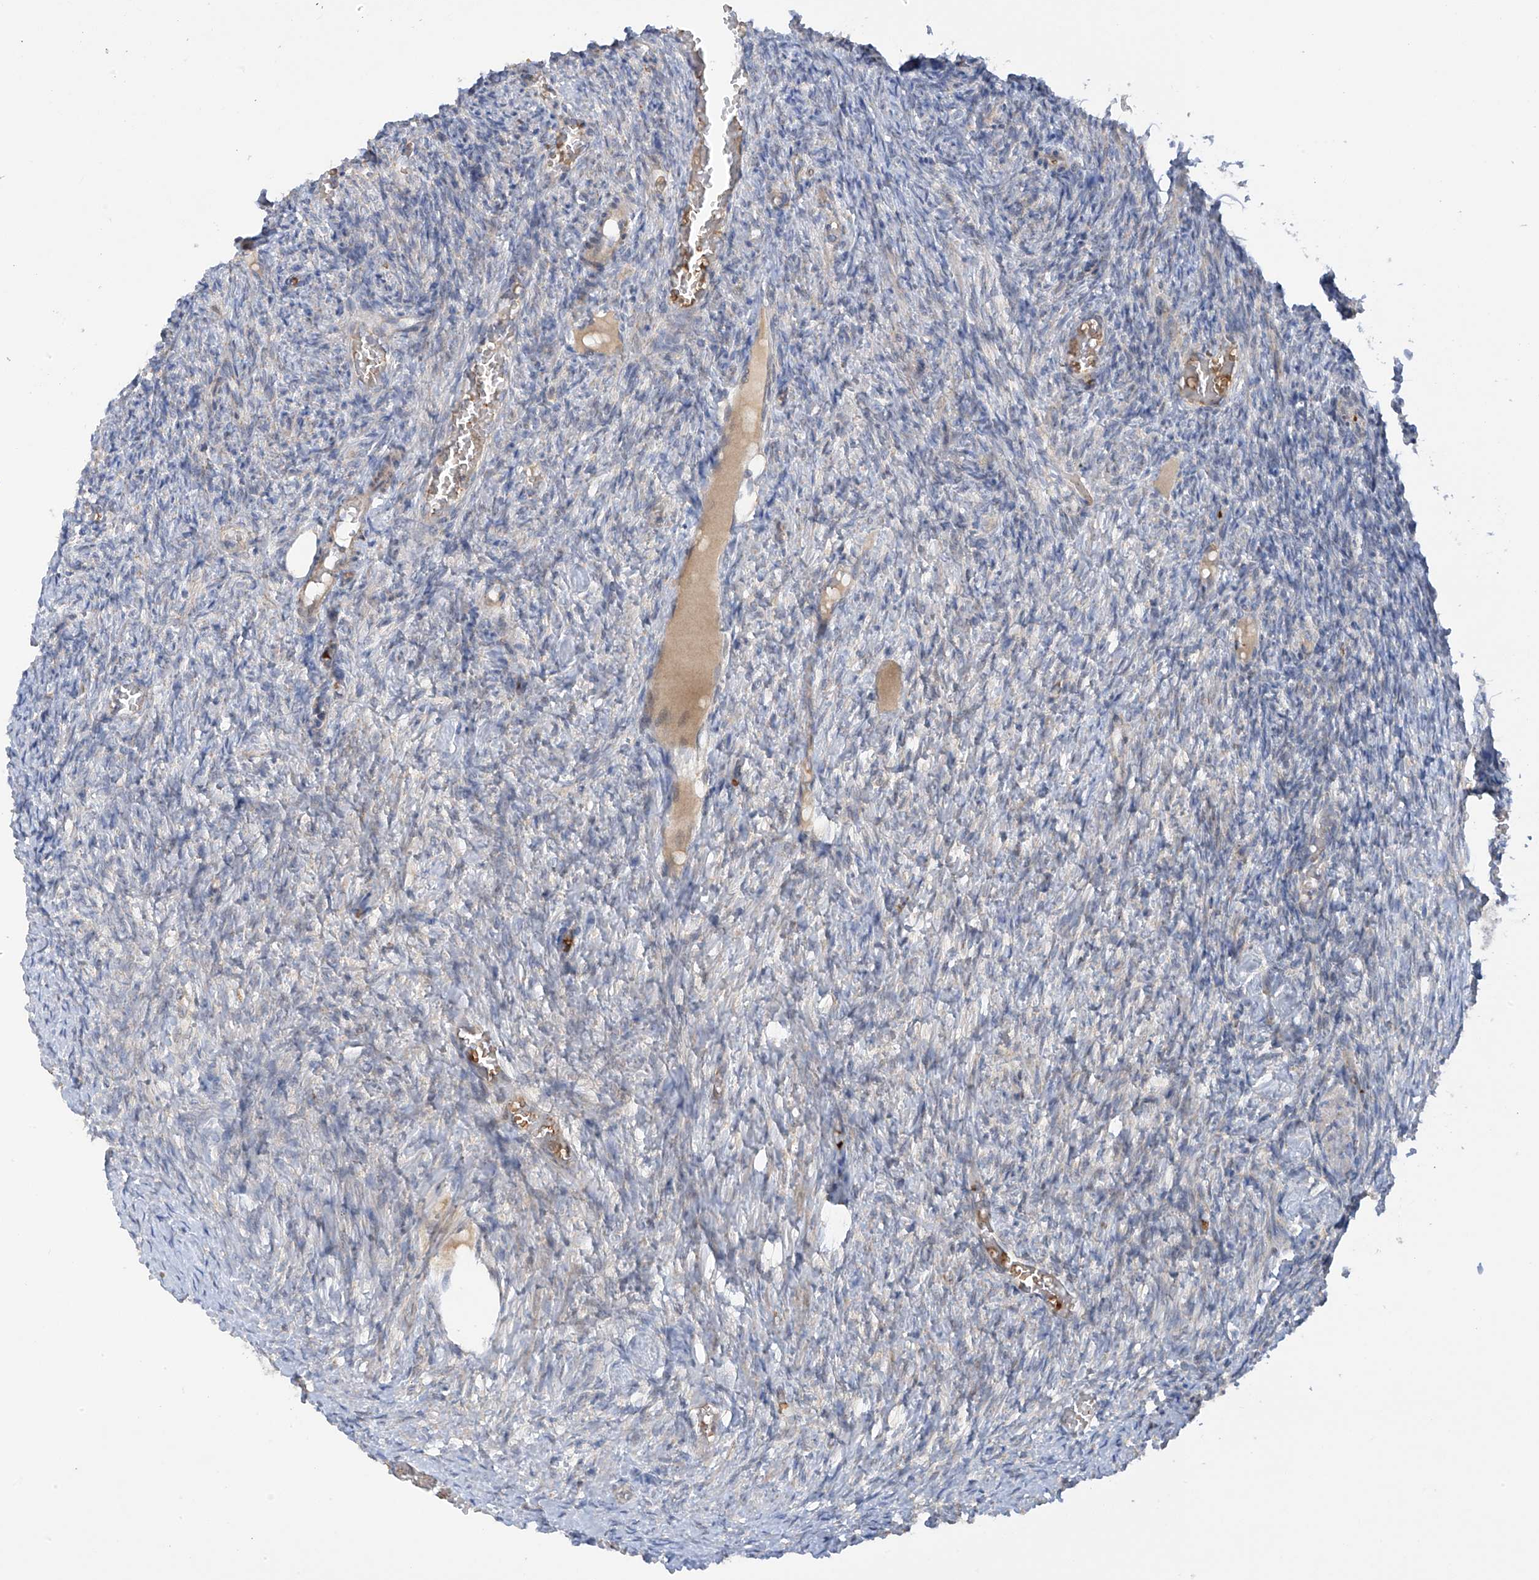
{"staining": {"intensity": "negative", "quantity": "none", "location": "none"}, "tissue": "ovary", "cell_type": "Ovarian stroma cells", "image_type": "normal", "snomed": [{"axis": "morphology", "description": "Normal tissue, NOS"}, {"axis": "topography", "description": "Ovary"}], "caption": "DAB immunohistochemical staining of normal human ovary exhibits no significant positivity in ovarian stroma cells. Brightfield microscopy of immunohistochemistry (IHC) stained with DAB (3,3'-diaminobenzidine) (brown) and hematoxylin (blue), captured at high magnification.", "gene": "METTL18", "patient": {"sex": "female", "age": 27}}